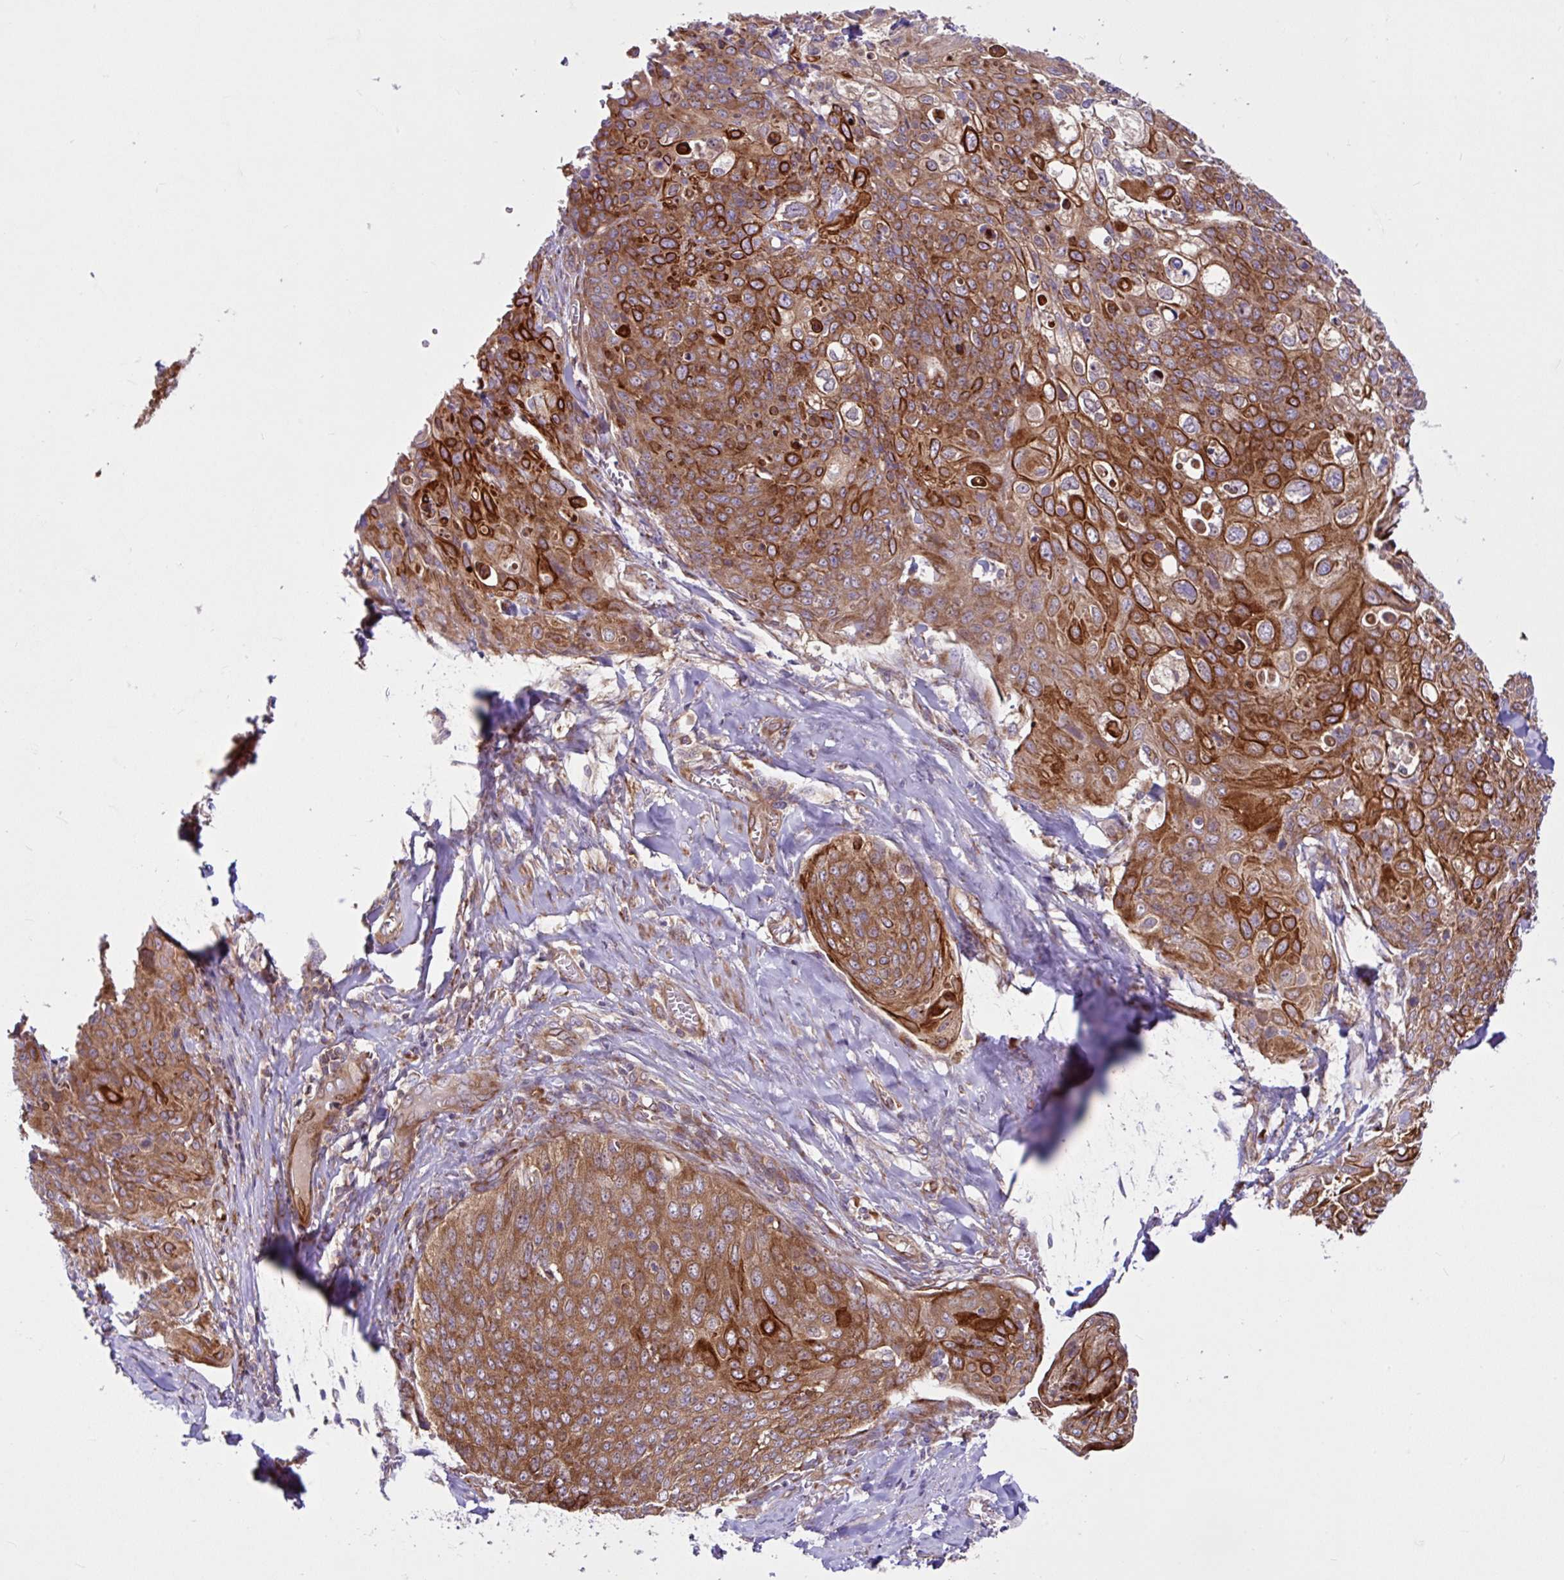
{"staining": {"intensity": "strong", "quantity": "25%-75%", "location": "cytoplasmic/membranous"}, "tissue": "skin cancer", "cell_type": "Tumor cells", "image_type": "cancer", "snomed": [{"axis": "morphology", "description": "Squamous cell carcinoma, NOS"}, {"axis": "topography", "description": "Skin"}, {"axis": "topography", "description": "Vulva"}], "caption": "This is an image of IHC staining of skin cancer, which shows strong positivity in the cytoplasmic/membranous of tumor cells.", "gene": "NTPCR", "patient": {"sex": "female", "age": 85}}